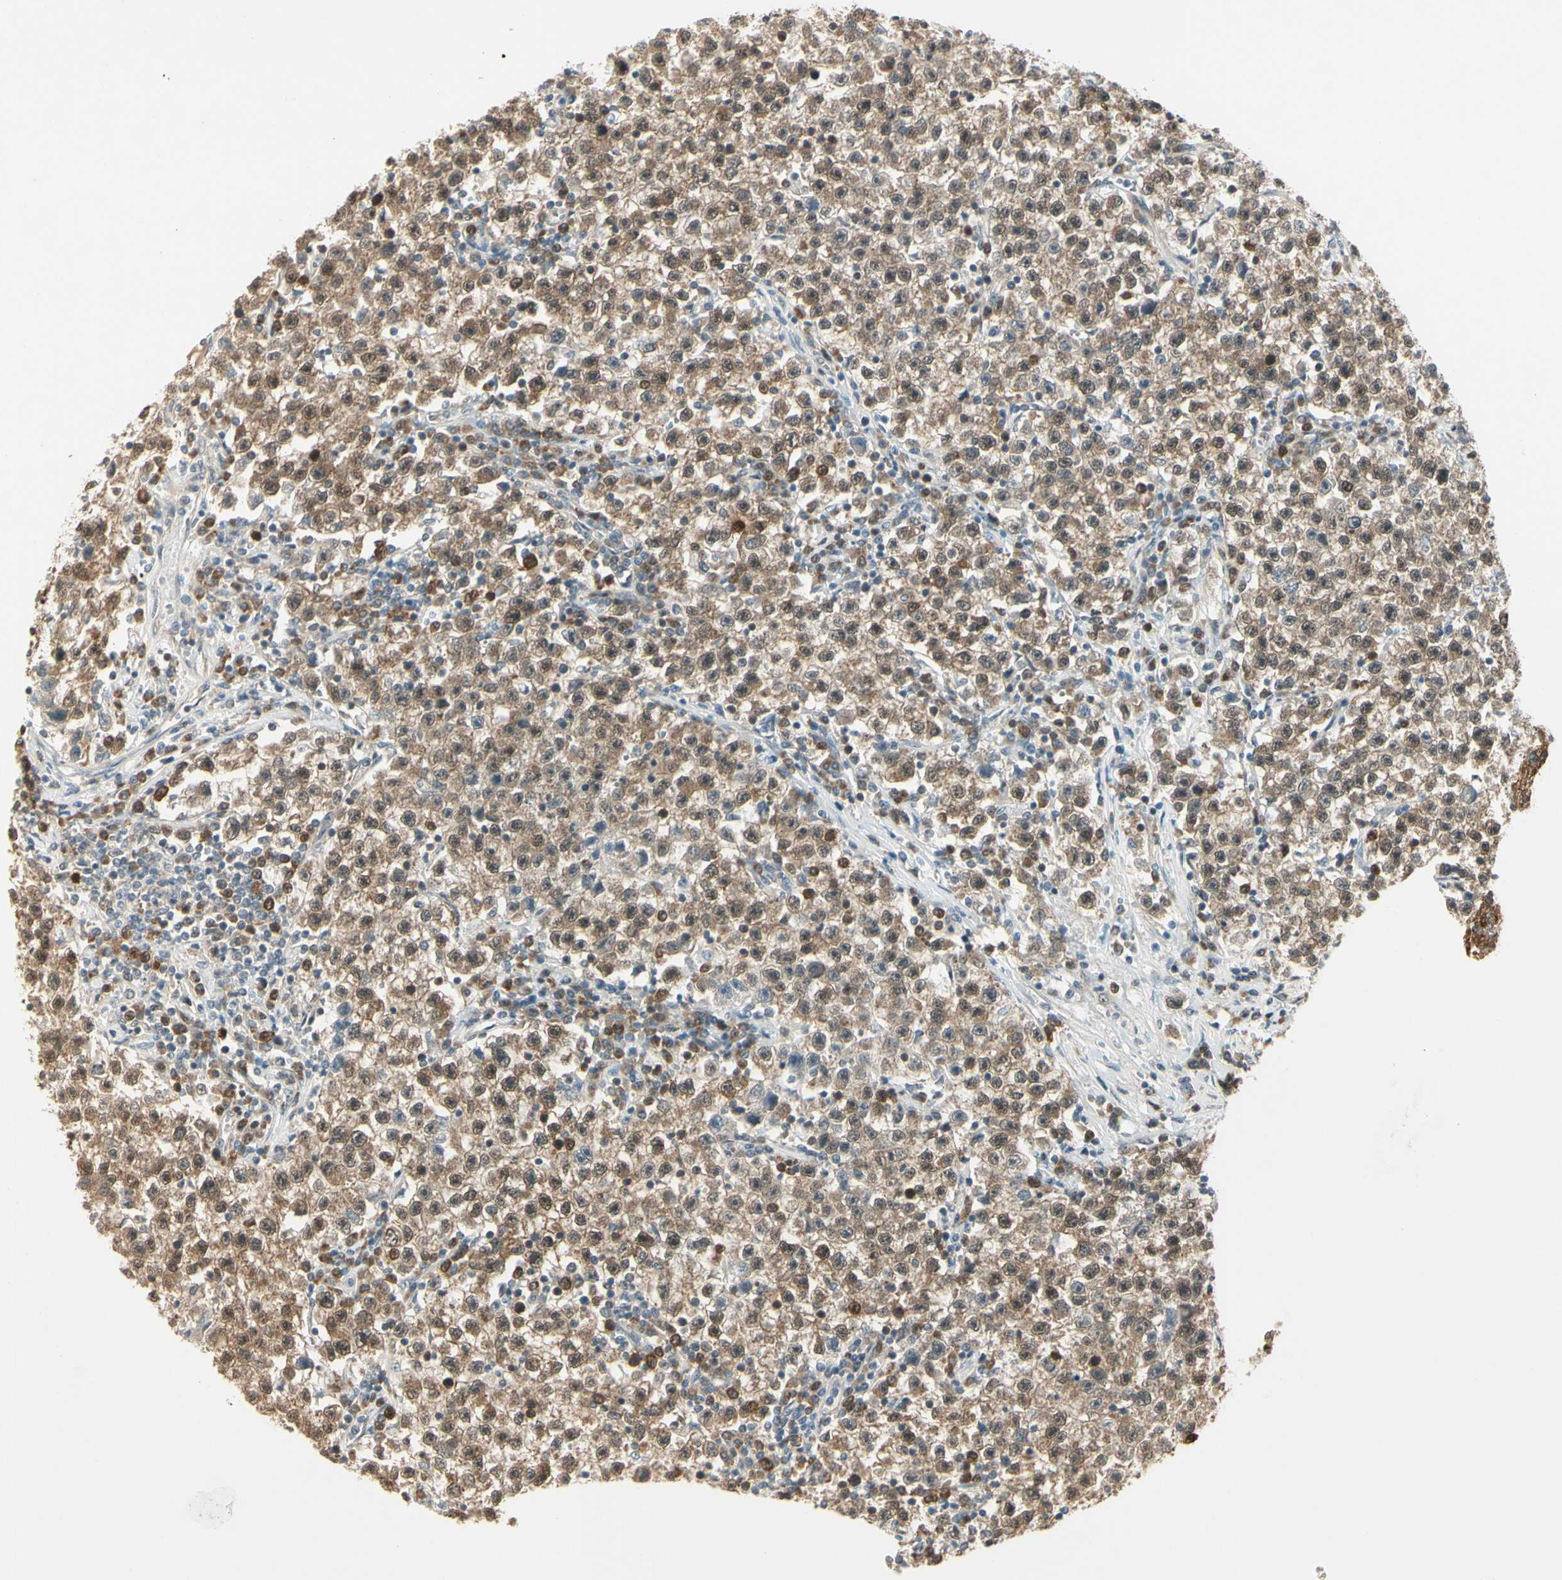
{"staining": {"intensity": "weak", "quantity": ">75%", "location": "cytoplasmic/membranous"}, "tissue": "testis cancer", "cell_type": "Tumor cells", "image_type": "cancer", "snomed": [{"axis": "morphology", "description": "Seminoma, NOS"}, {"axis": "topography", "description": "Testis"}], "caption": "Immunohistochemical staining of human testis cancer (seminoma) reveals low levels of weak cytoplasmic/membranous expression in about >75% of tumor cells.", "gene": "IPO5", "patient": {"sex": "male", "age": 22}}